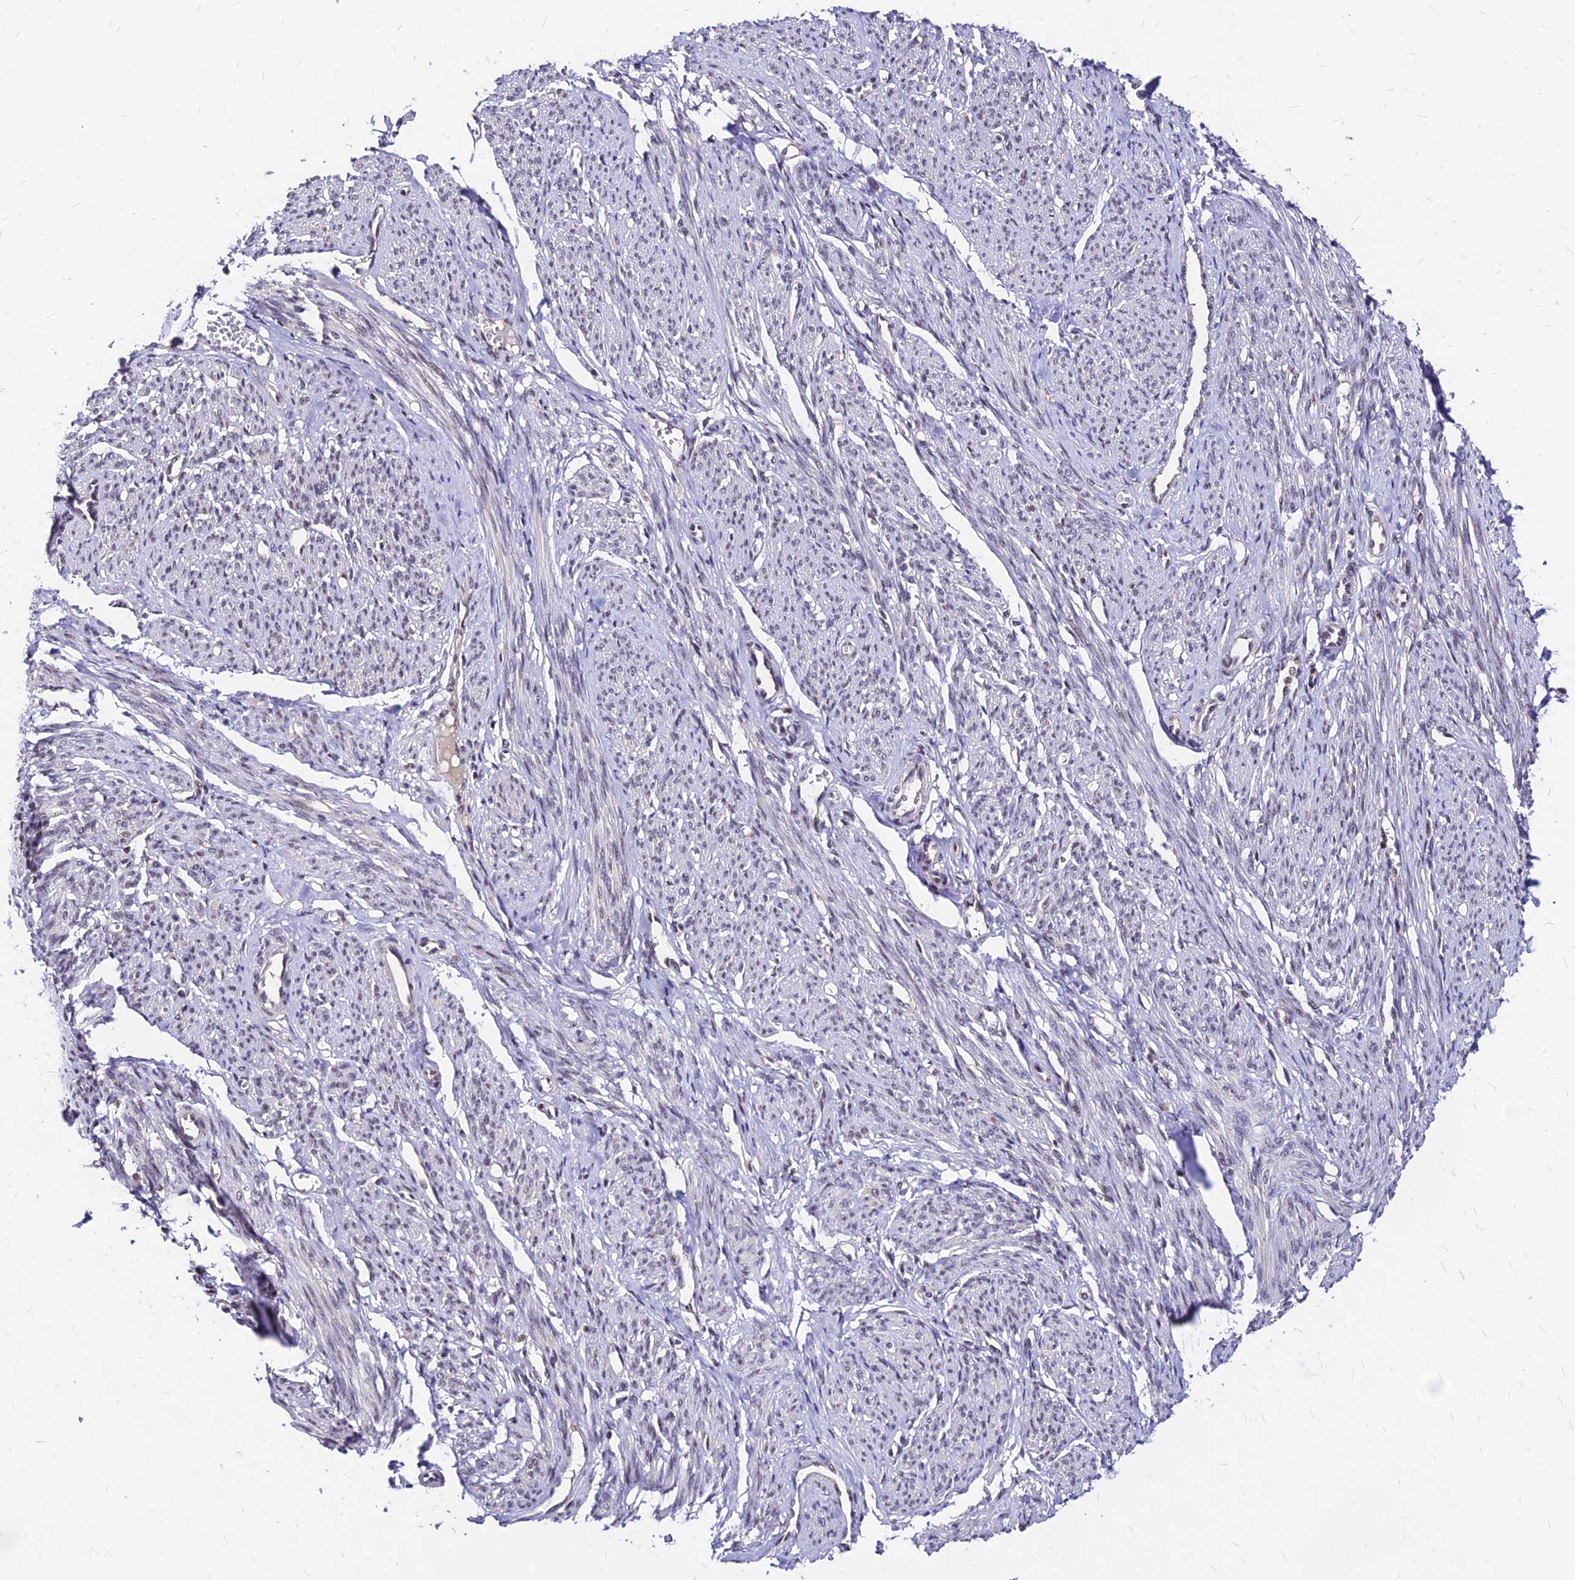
{"staining": {"intensity": "moderate", "quantity": "<25%", "location": "nuclear"}, "tissue": "smooth muscle", "cell_type": "Smooth muscle cells", "image_type": "normal", "snomed": [{"axis": "morphology", "description": "Normal tissue, NOS"}, {"axis": "topography", "description": "Smooth muscle"}], "caption": "An immunohistochemistry histopathology image of normal tissue is shown. Protein staining in brown highlights moderate nuclear positivity in smooth muscle within smooth muscle cells. The staining was performed using DAB (3,3'-diaminobenzidine) to visualize the protein expression in brown, while the nuclei were stained in blue with hematoxylin (Magnification: 20x).", "gene": "DDX55", "patient": {"sex": "female", "age": 65}}